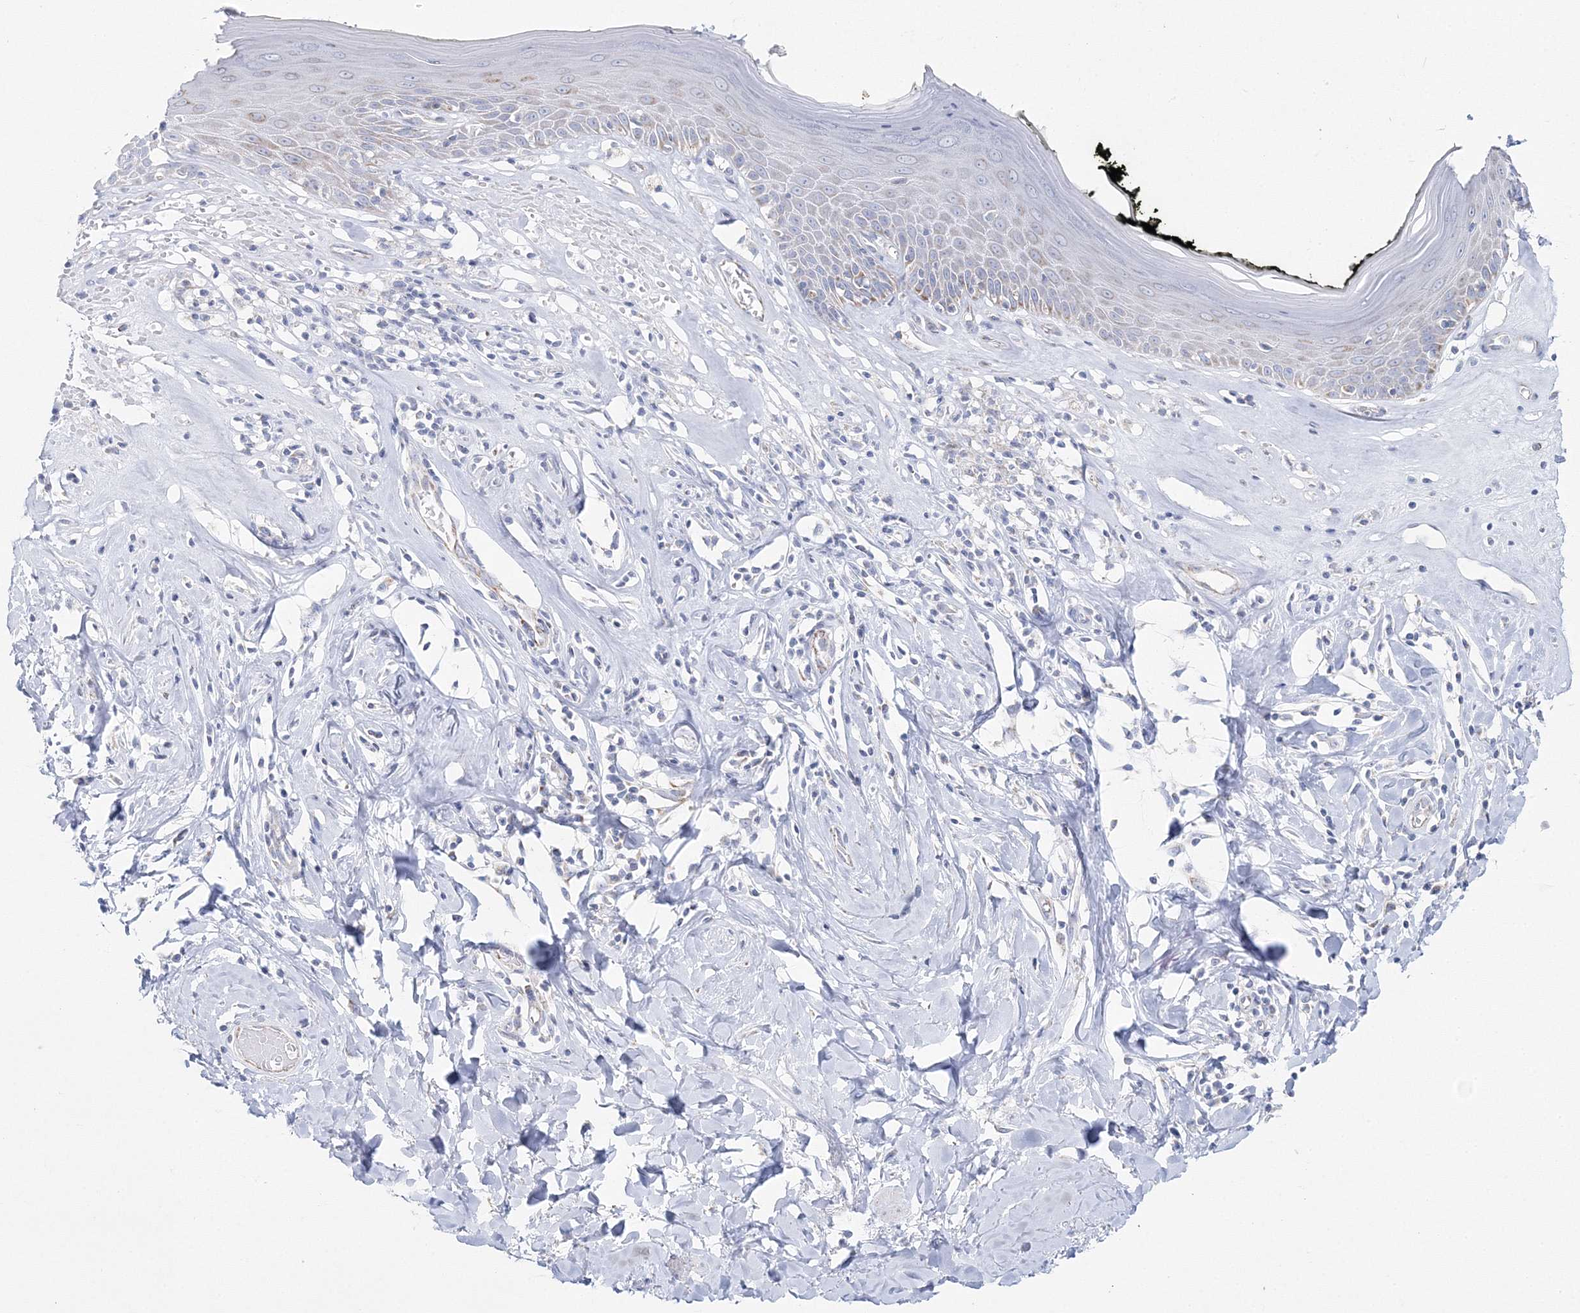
{"staining": {"intensity": "moderate", "quantity": ">75%", "location": "cytoplasmic/membranous"}, "tissue": "skin", "cell_type": "Epidermal cells", "image_type": "normal", "snomed": [{"axis": "morphology", "description": "Normal tissue, NOS"}, {"axis": "morphology", "description": "Inflammation, NOS"}, {"axis": "topography", "description": "Vulva"}], "caption": "Immunohistochemical staining of benign human skin demonstrates medium levels of moderate cytoplasmic/membranous staining in approximately >75% of epidermal cells. (brown staining indicates protein expression, while blue staining denotes nuclei).", "gene": "HIBCH", "patient": {"sex": "female", "age": 84}}